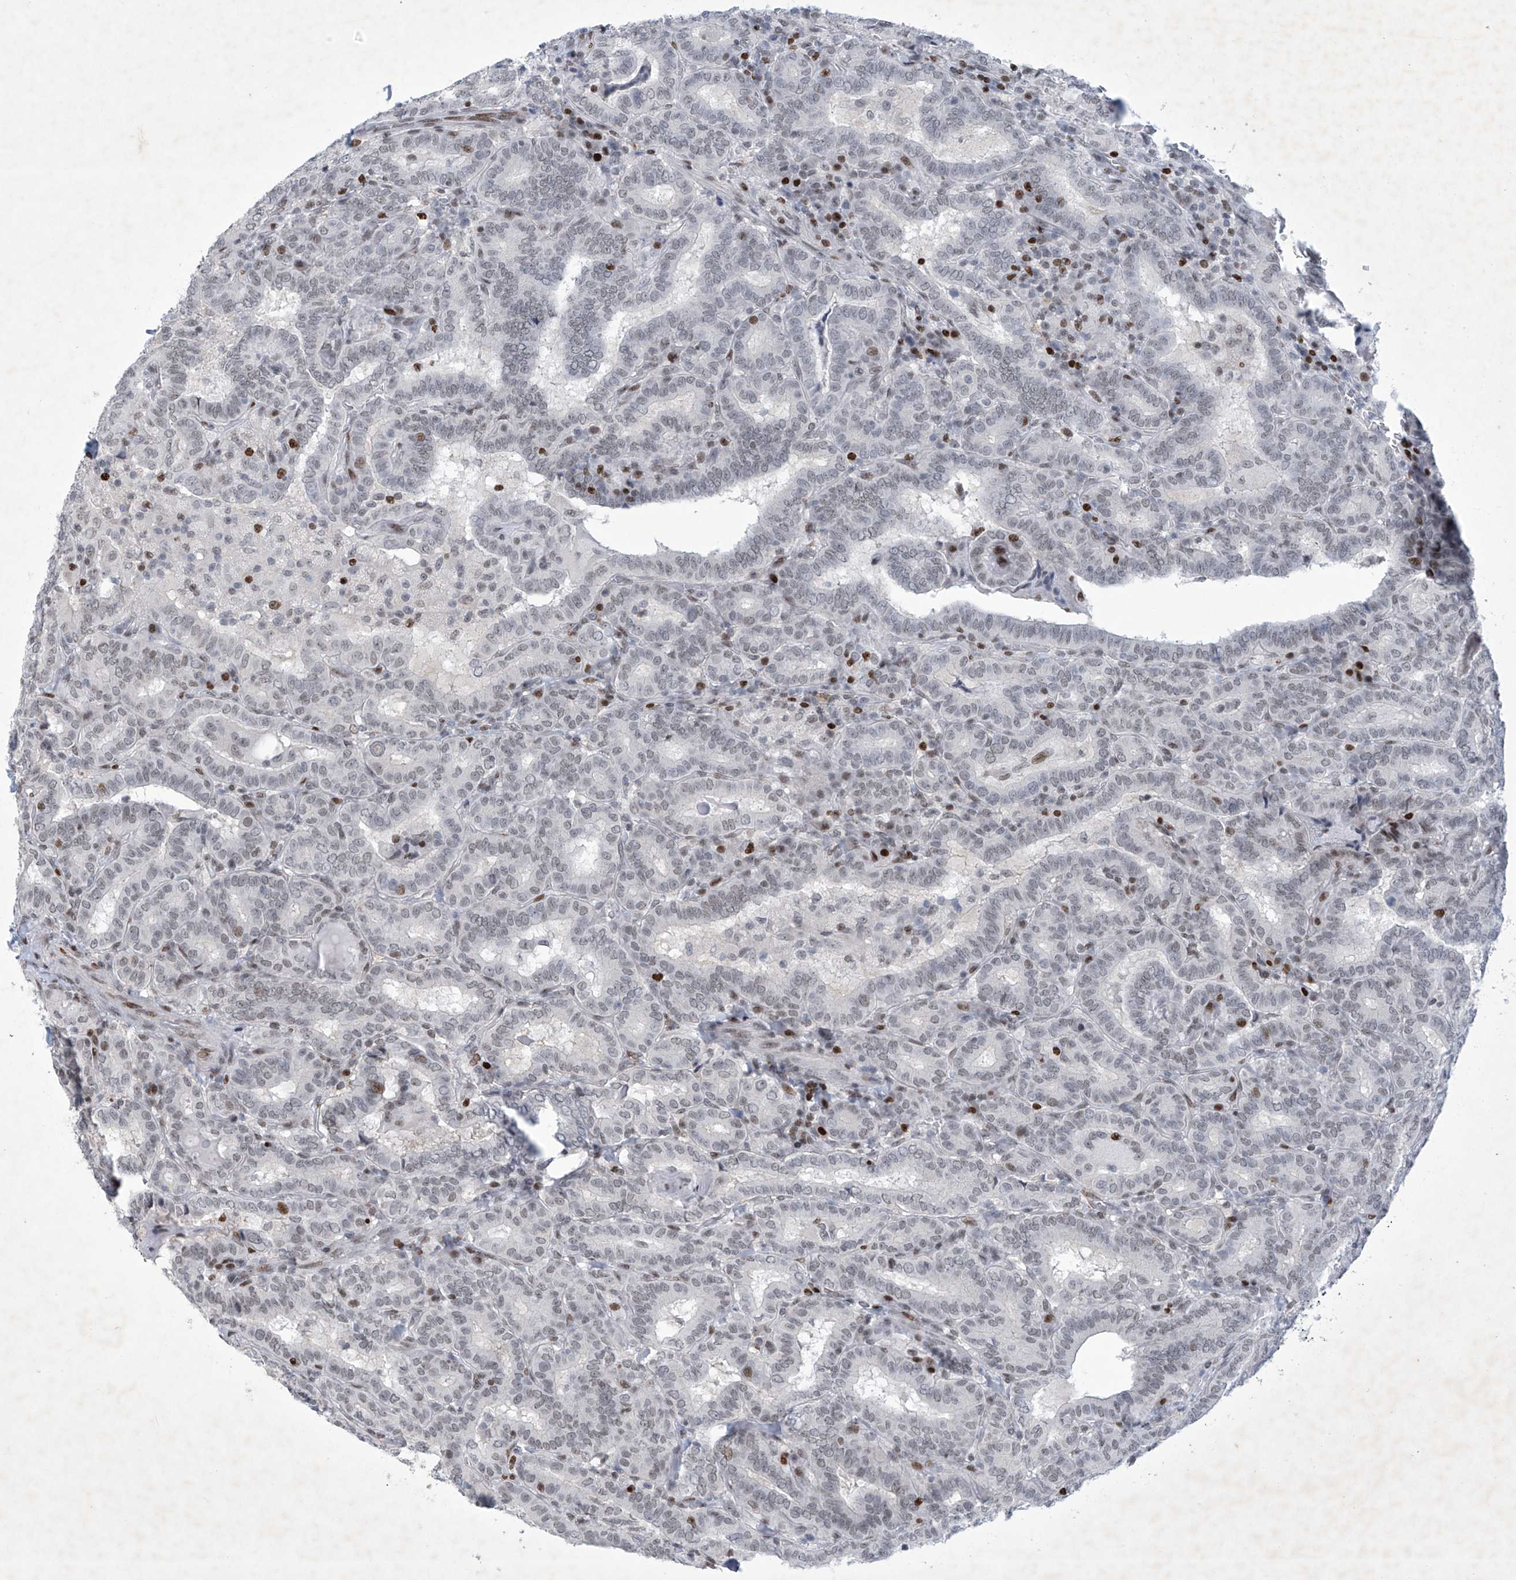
{"staining": {"intensity": "moderate", "quantity": "<25%", "location": "nuclear"}, "tissue": "thyroid cancer", "cell_type": "Tumor cells", "image_type": "cancer", "snomed": [{"axis": "morphology", "description": "Papillary adenocarcinoma, NOS"}, {"axis": "topography", "description": "Thyroid gland"}], "caption": "Papillary adenocarcinoma (thyroid) stained with a protein marker shows moderate staining in tumor cells.", "gene": "RFX7", "patient": {"sex": "female", "age": 72}}